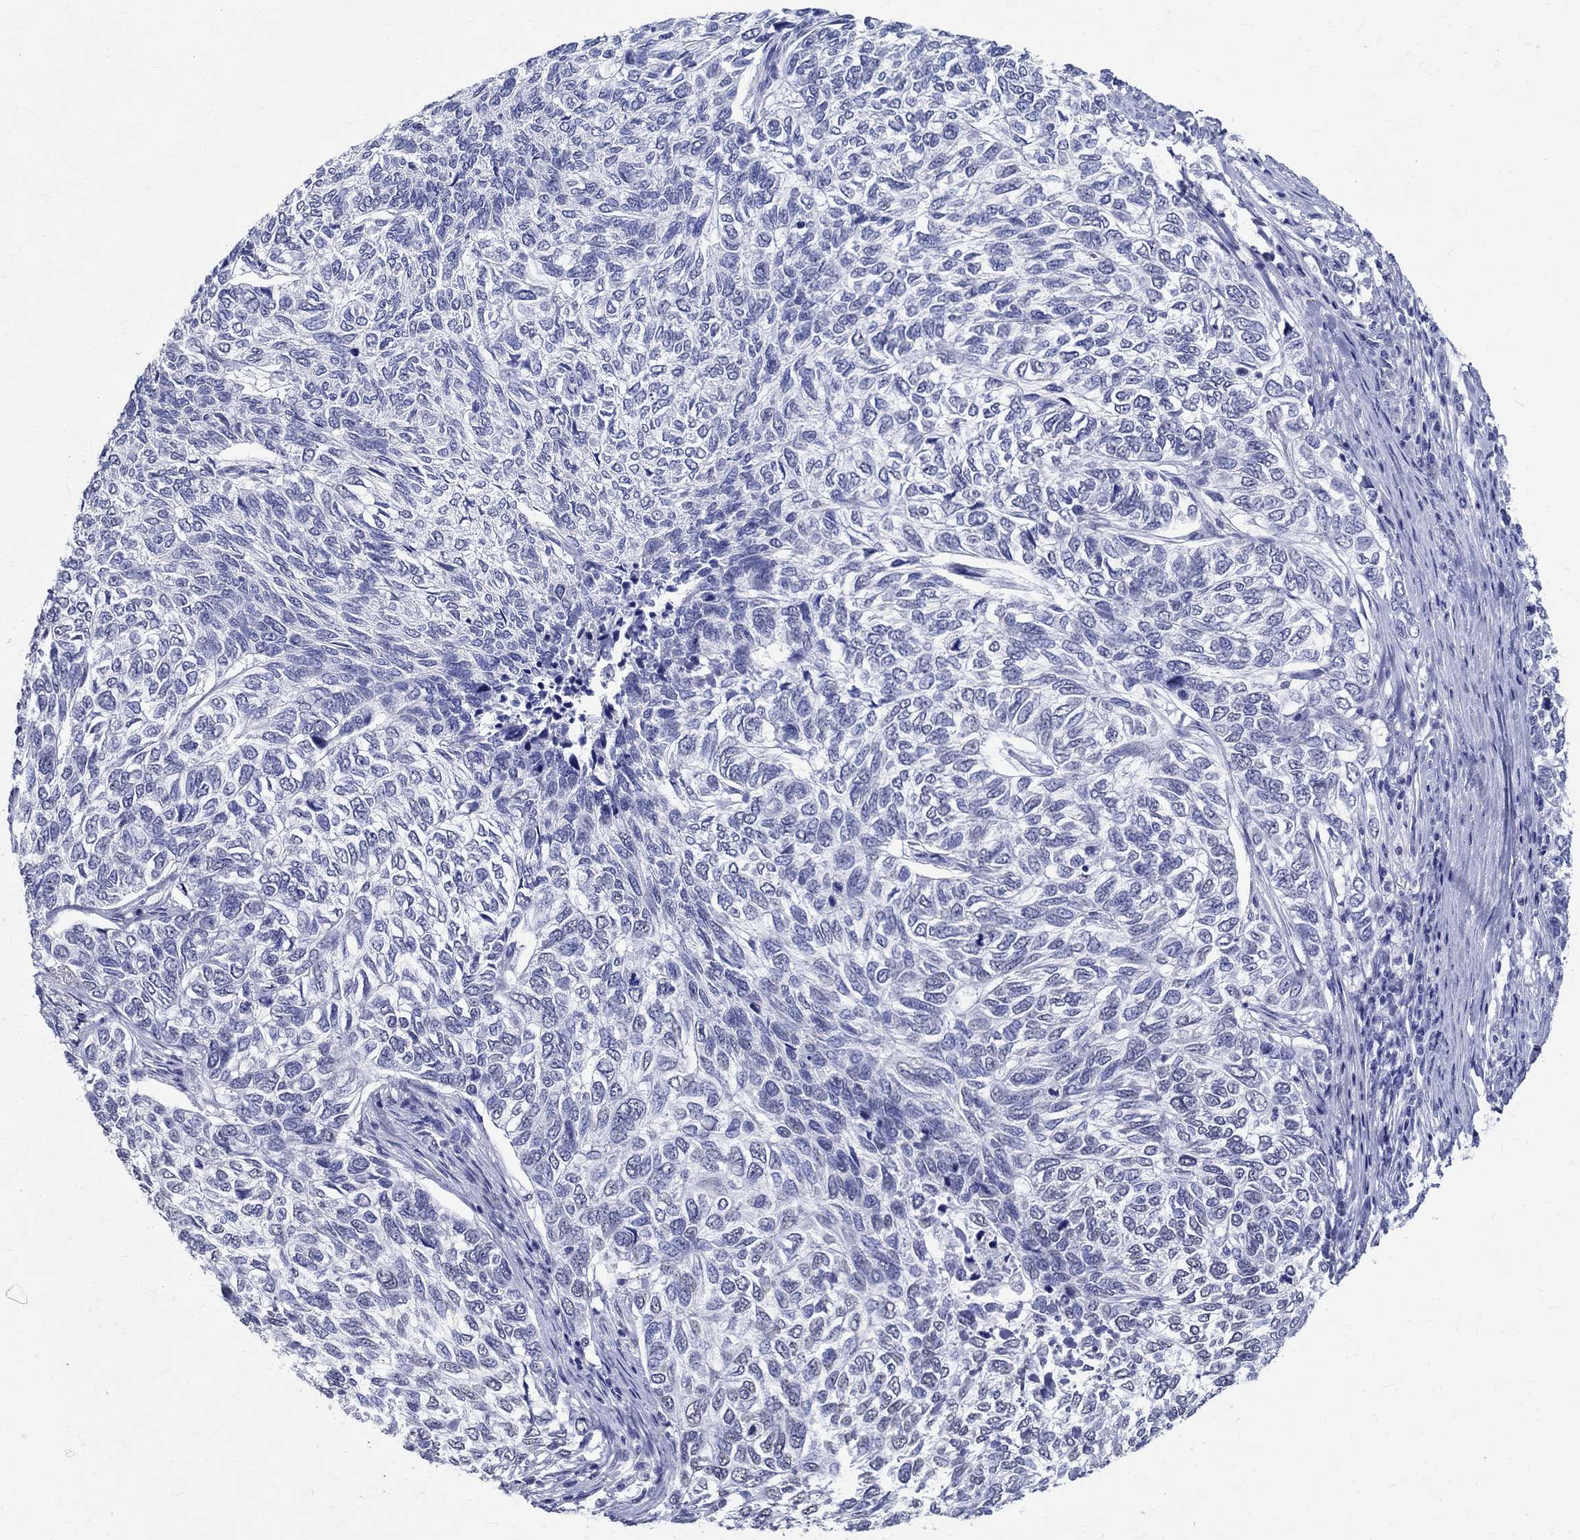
{"staining": {"intensity": "negative", "quantity": "none", "location": "none"}, "tissue": "skin cancer", "cell_type": "Tumor cells", "image_type": "cancer", "snomed": [{"axis": "morphology", "description": "Basal cell carcinoma"}, {"axis": "topography", "description": "Skin"}], "caption": "Human basal cell carcinoma (skin) stained for a protein using immunohistochemistry demonstrates no staining in tumor cells.", "gene": "TSPAN16", "patient": {"sex": "female", "age": 65}}